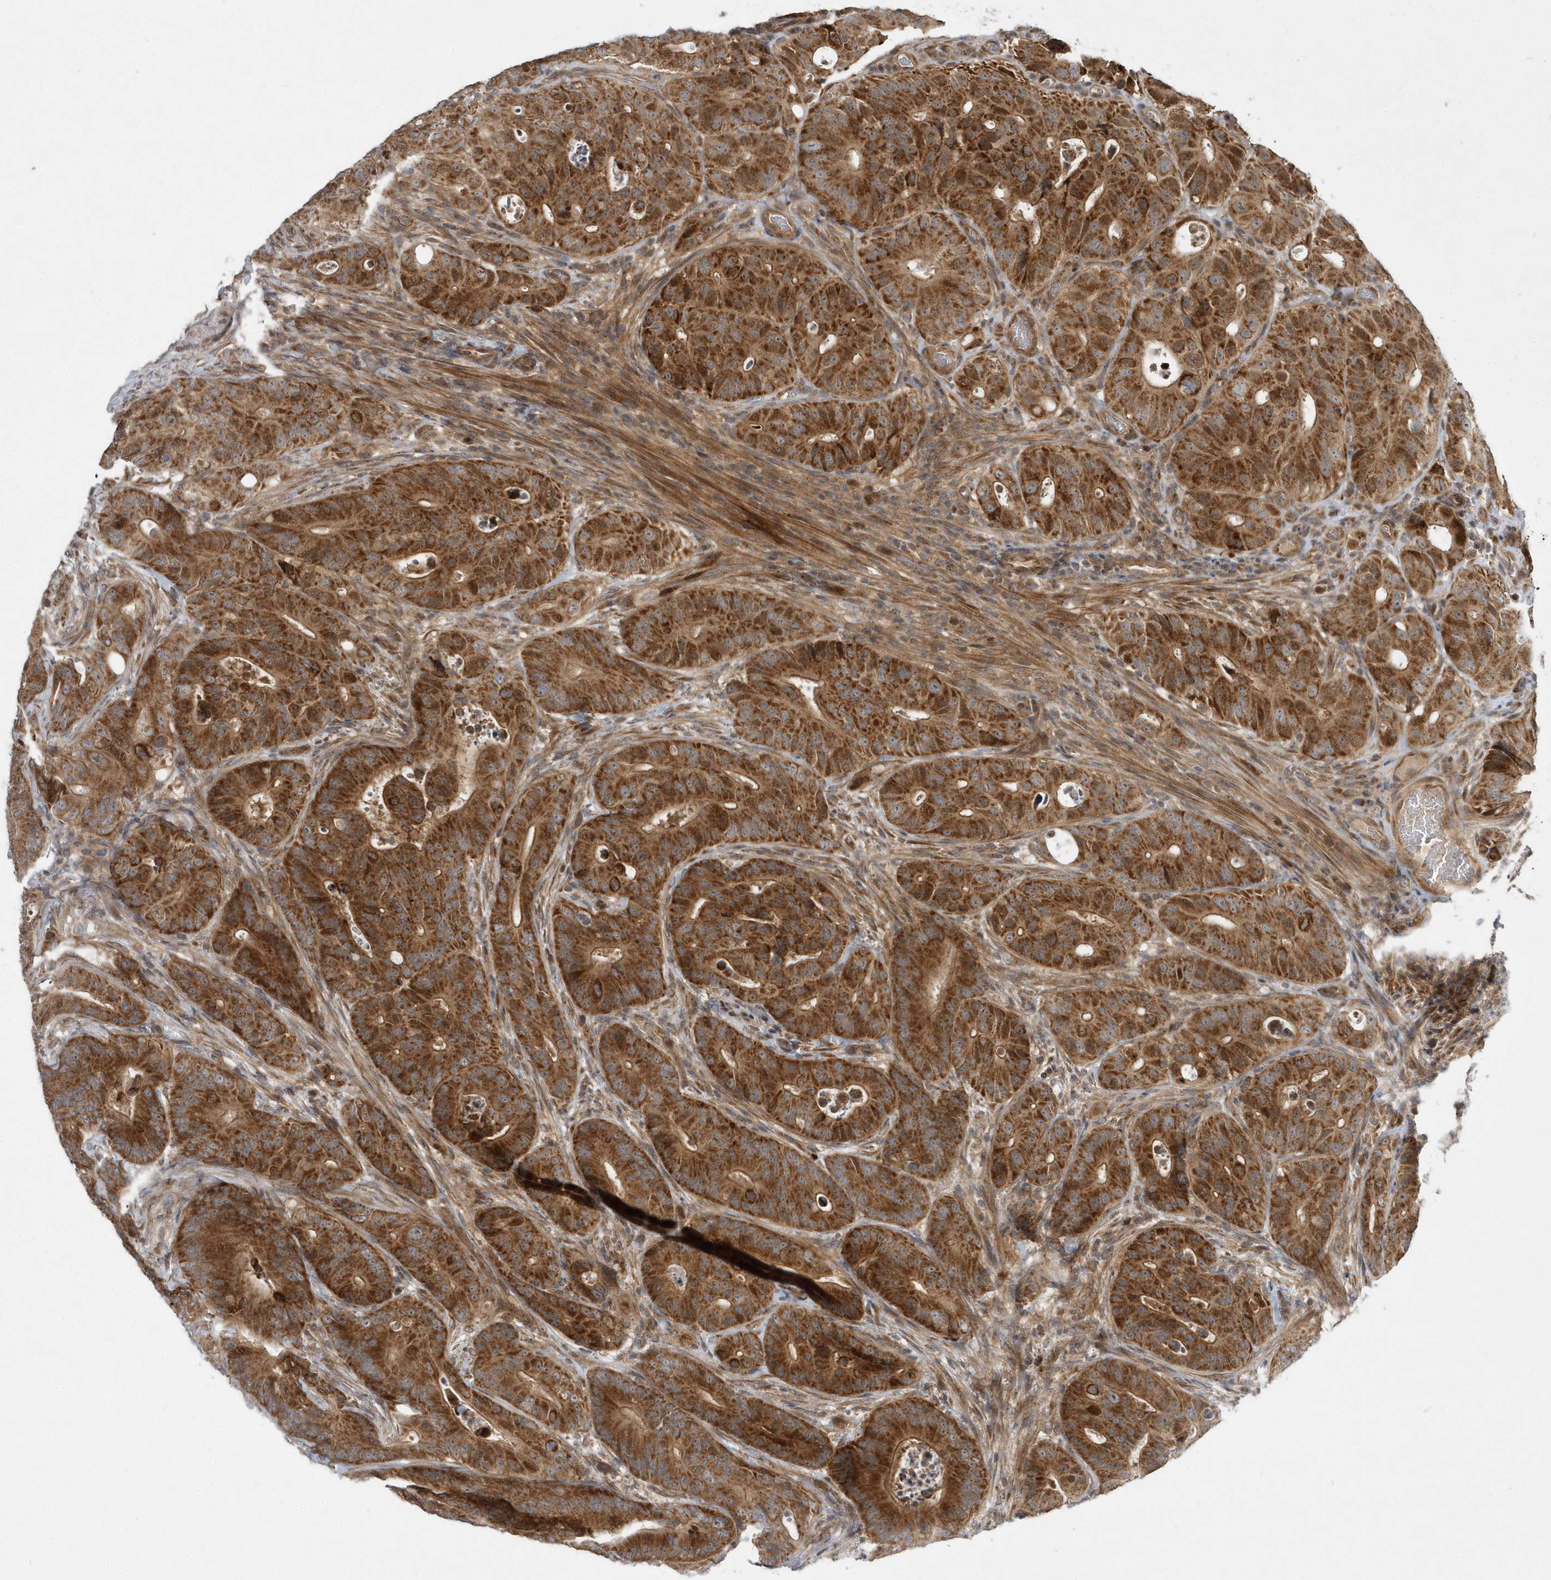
{"staining": {"intensity": "strong", "quantity": ">75%", "location": "cytoplasmic/membranous,nuclear"}, "tissue": "colorectal cancer", "cell_type": "Tumor cells", "image_type": "cancer", "snomed": [{"axis": "morphology", "description": "Adenocarcinoma, NOS"}, {"axis": "topography", "description": "Colon"}], "caption": "Human adenocarcinoma (colorectal) stained with a brown dye reveals strong cytoplasmic/membranous and nuclear positive expression in about >75% of tumor cells.", "gene": "MXI1", "patient": {"sex": "male", "age": 83}}